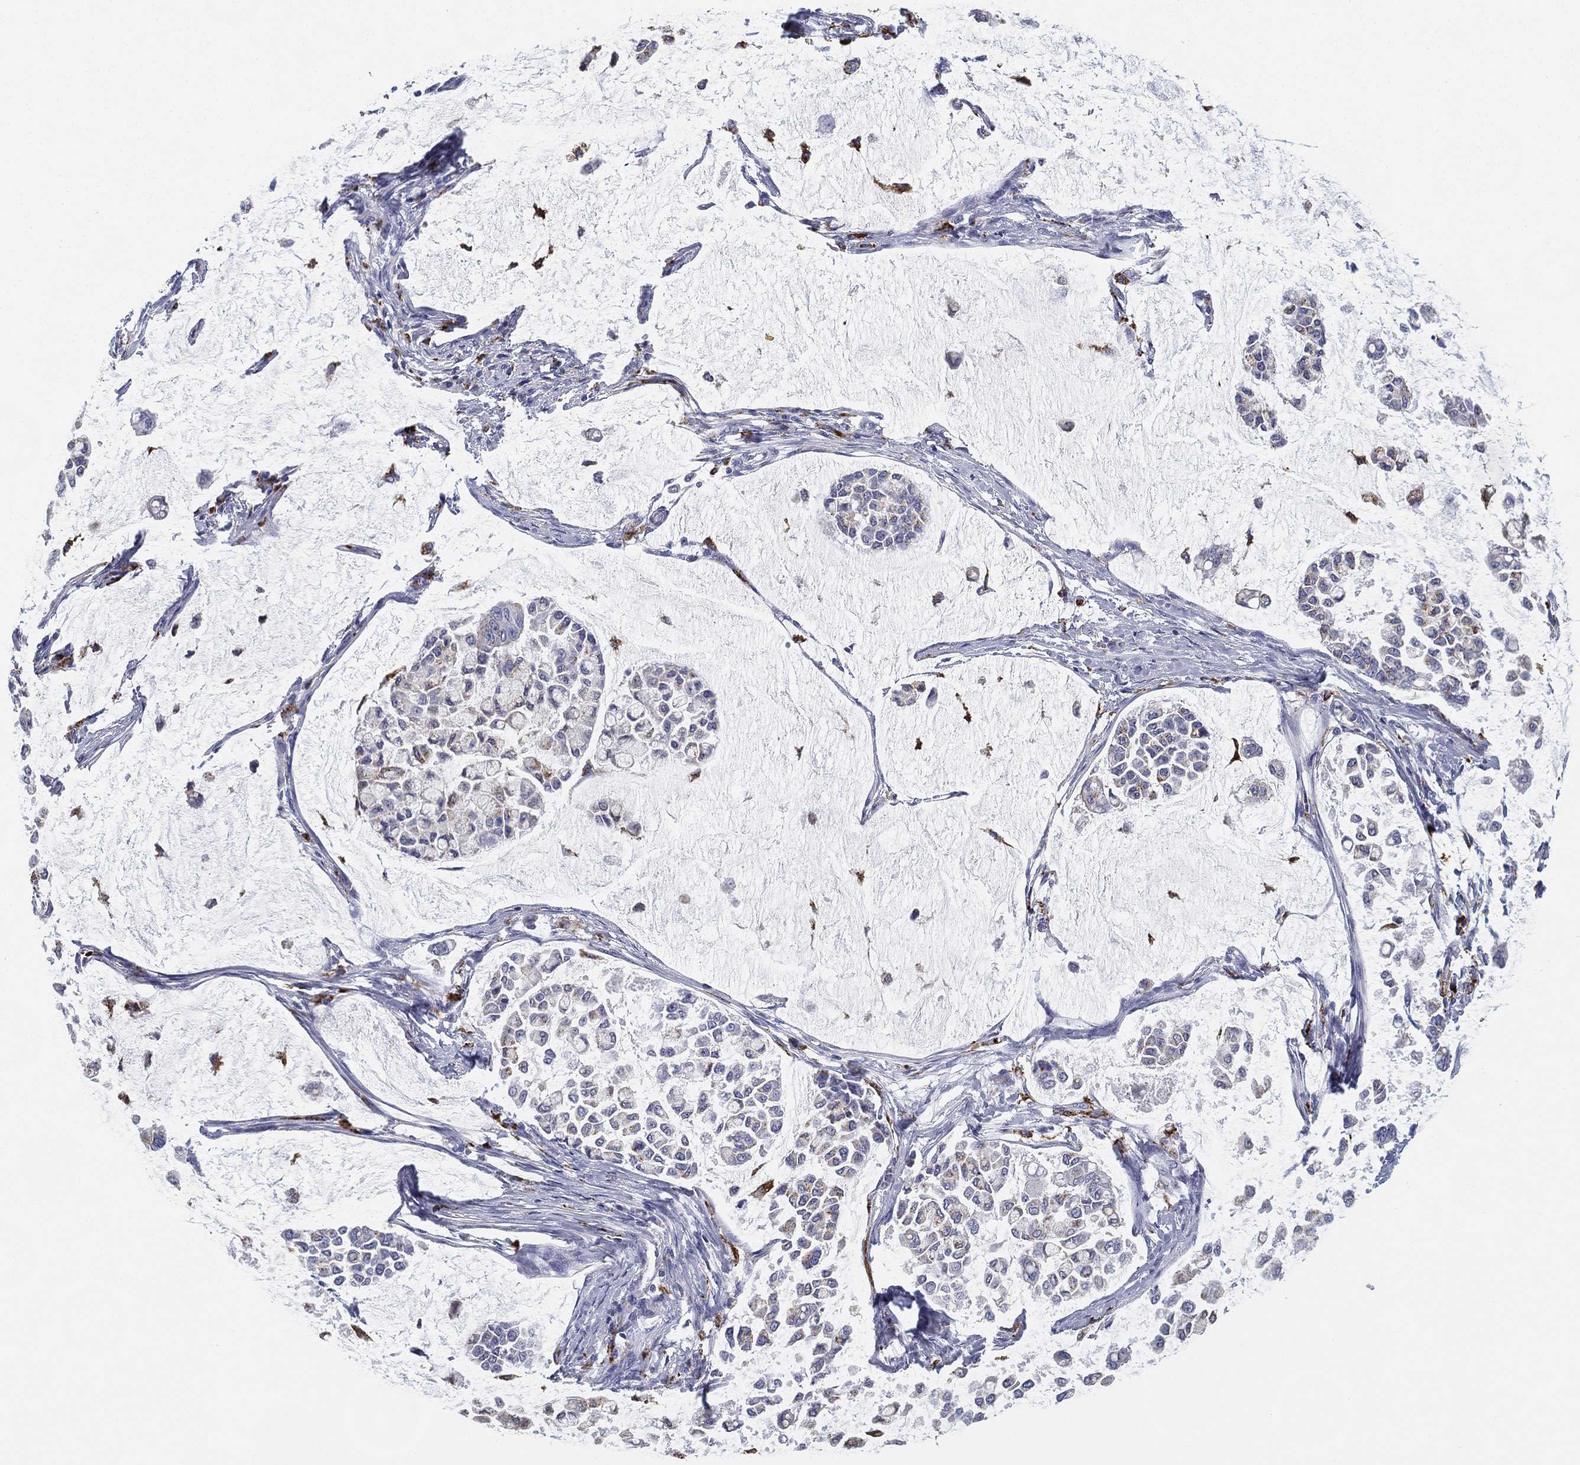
{"staining": {"intensity": "negative", "quantity": "none", "location": "none"}, "tissue": "stomach cancer", "cell_type": "Tumor cells", "image_type": "cancer", "snomed": [{"axis": "morphology", "description": "Adenocarcinoma, NOS"}, {"axis": "topography", "description": "Stomach"}], "caption": "Immunohistochemistry (IHC) of stomach cancer exhibits no staining in tumor cells.", "gene": "NPC2", "patient": {"sex": "male", "age": 82}}